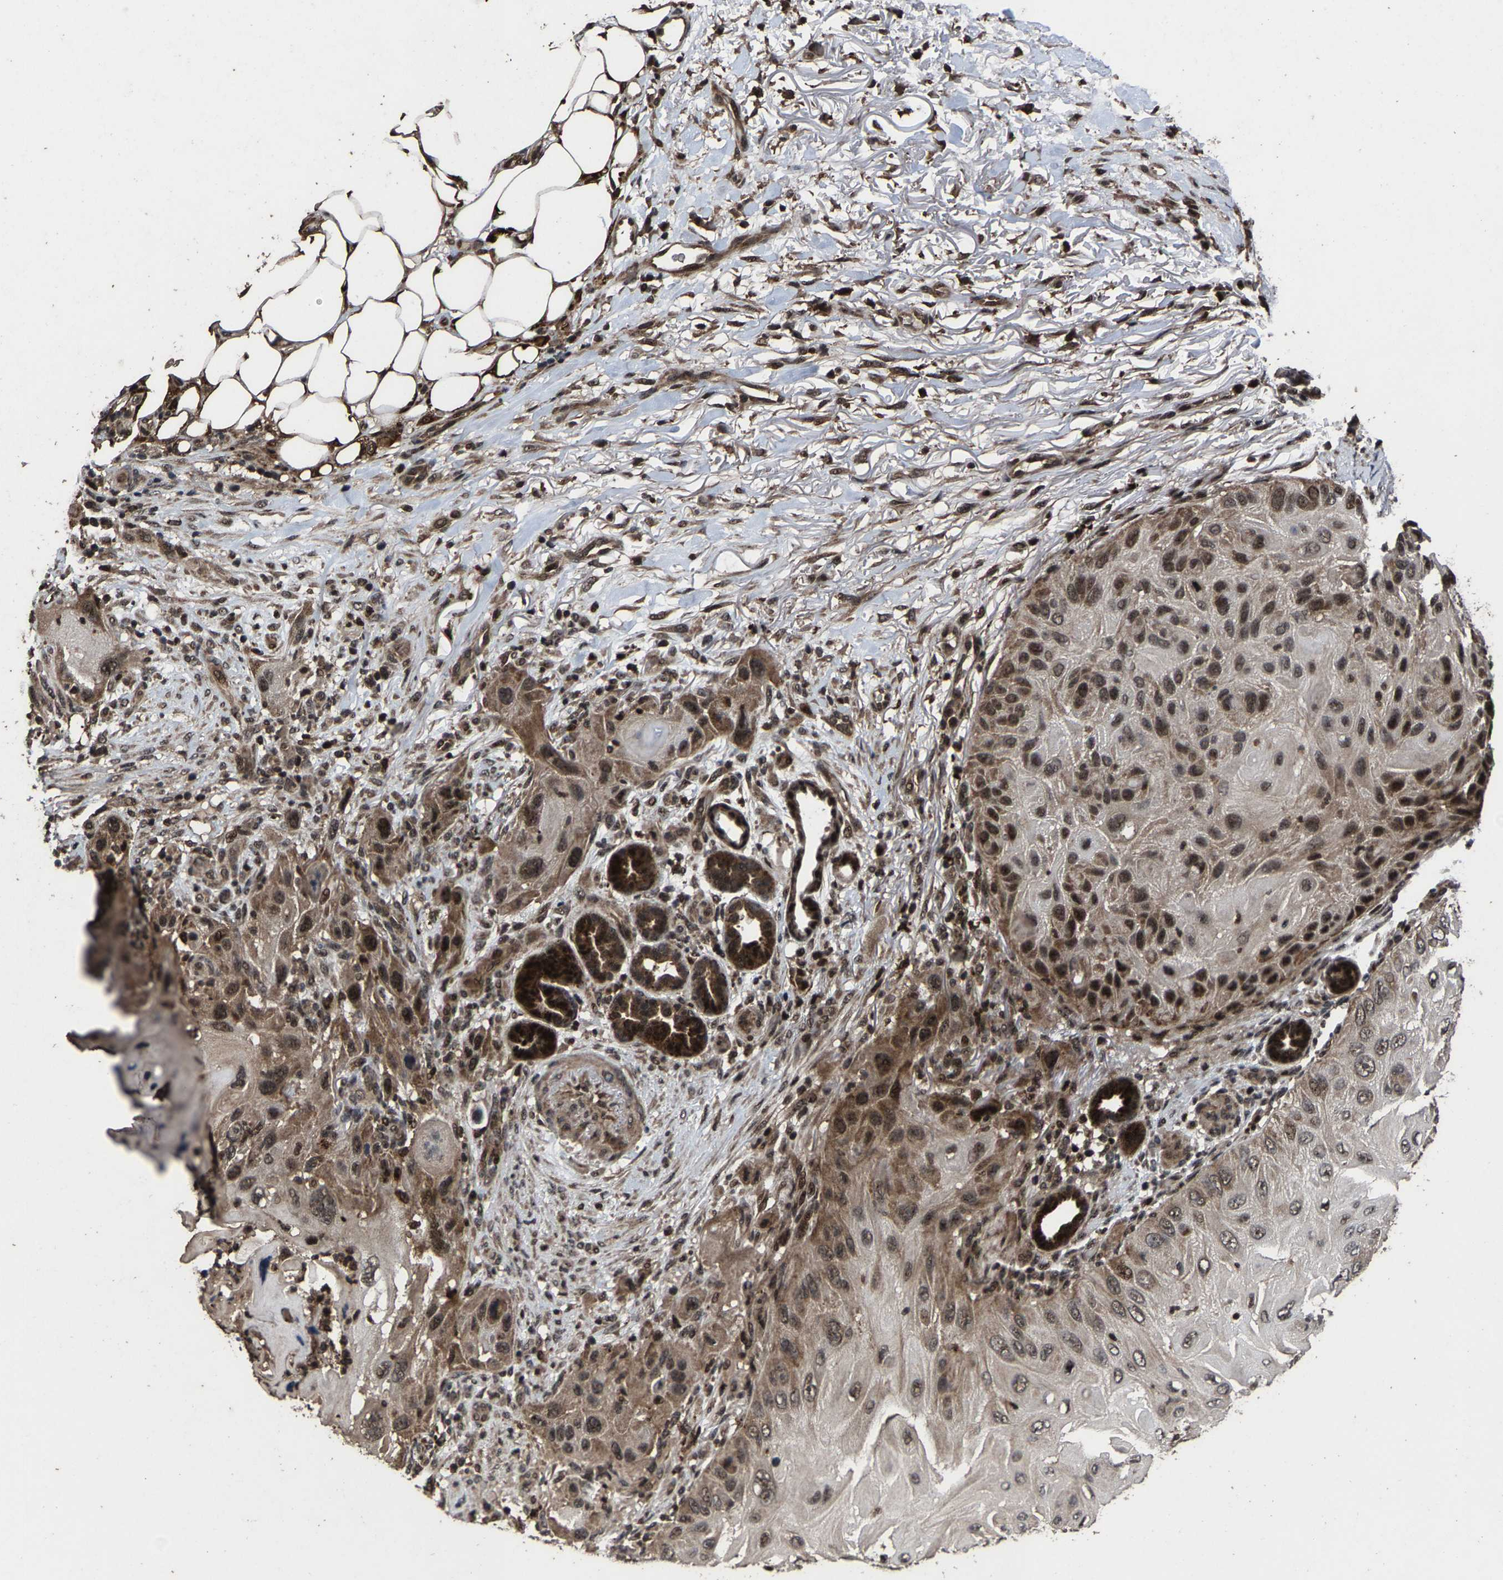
{"staining": {"intensity": "moderate", "quantity": ">75%", "location": "cytoplasmic/membranous,nuclear"}, "tissue": "skin cancer", "cell_type": "Tumor cells", "image_type": "cancer", "snomed": [{"axis": "morphology", "description": "Squamous cell carcinoma, NOS"}, {"axis": "topography", "description": "Skin"}], "caption": "Approximately >75% of tumor cells in human skin squamous cell carcinoma demonstrate moderate cytoplasmic/membranous and nuclear protein staining as visualized by brown immunohistochemical staining.", "gene": "HAUS6", "patient": {"sex": "female", "age": 77}}